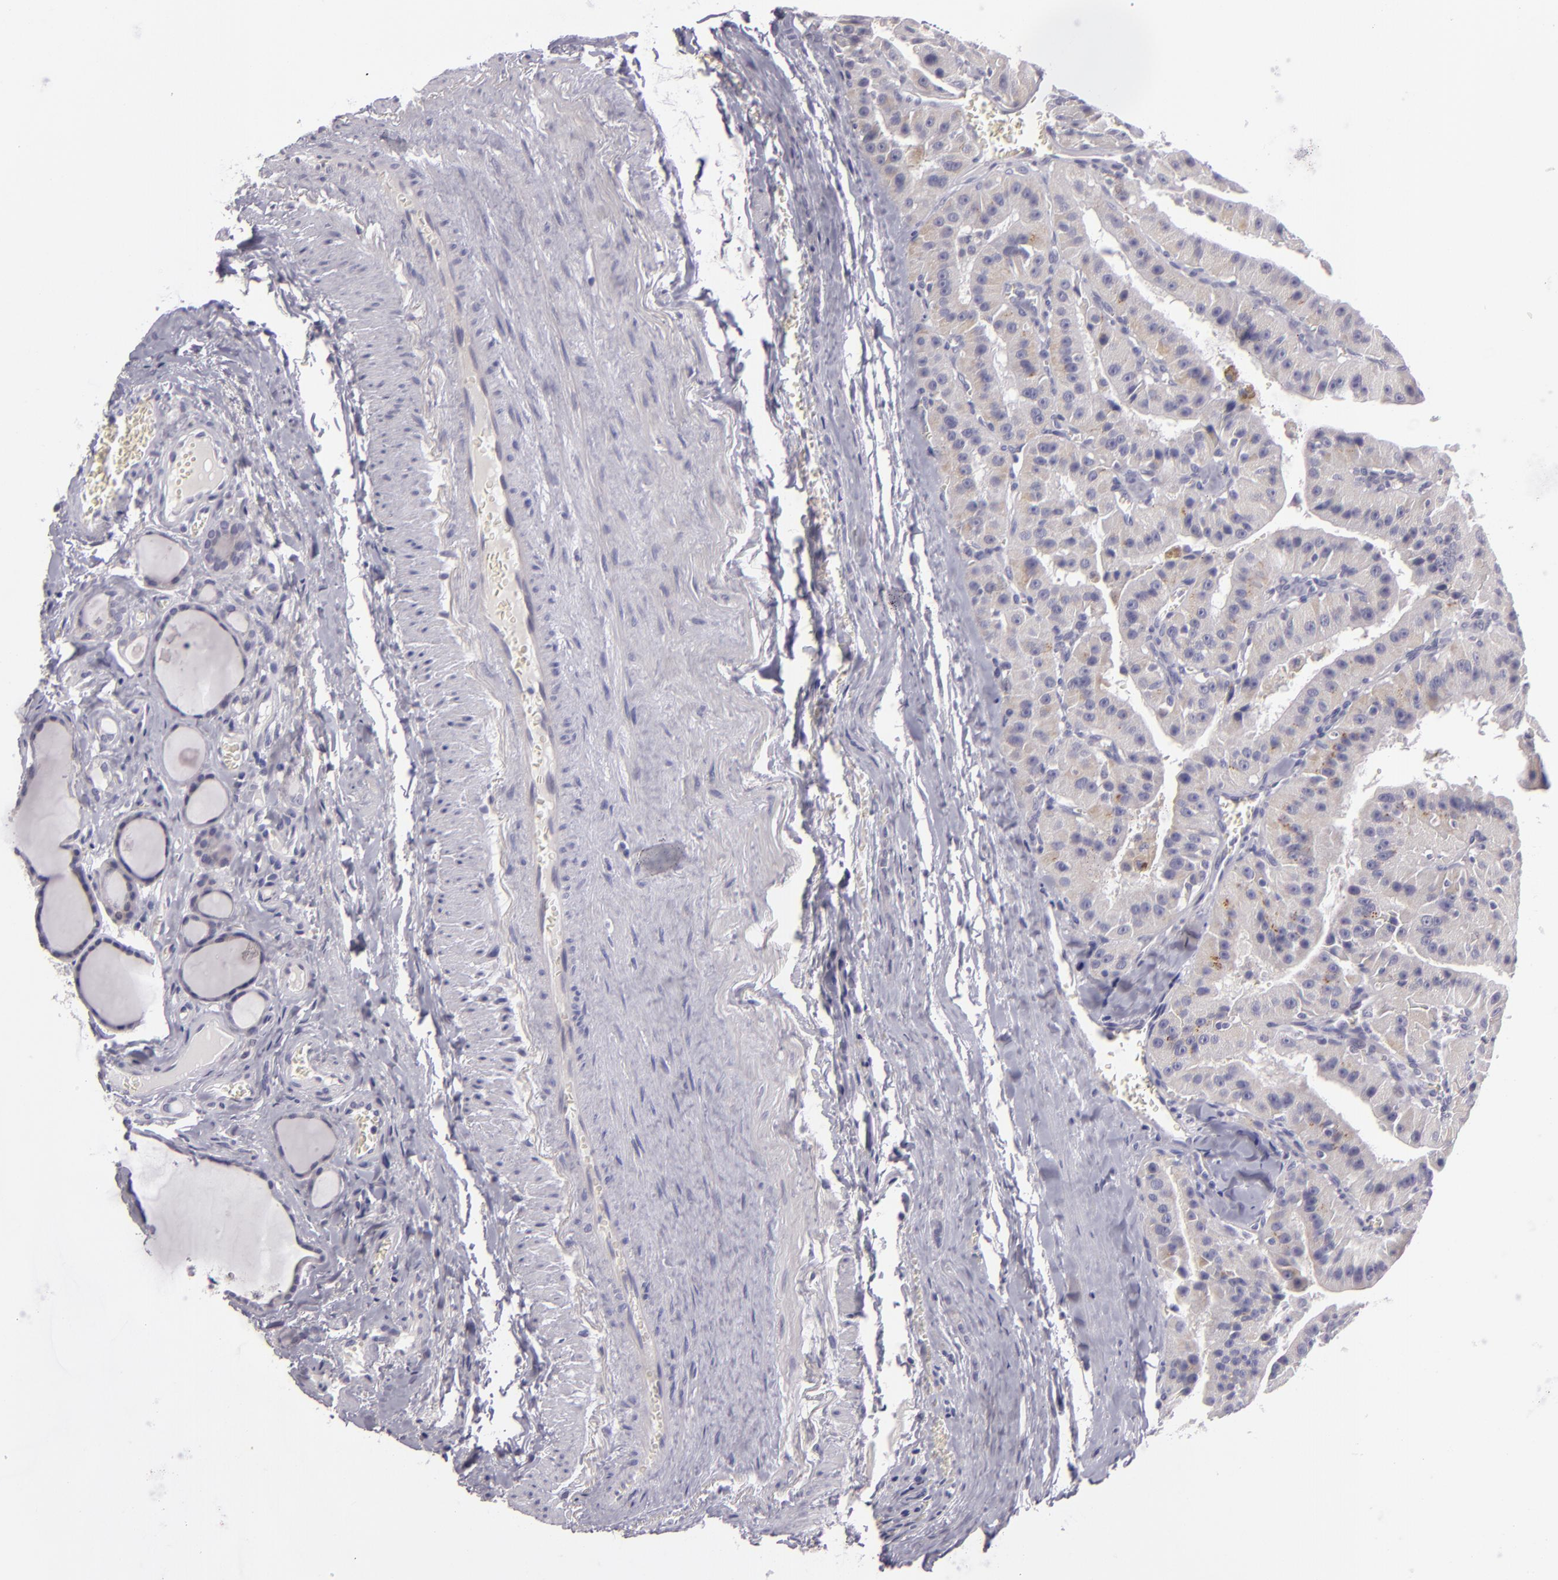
{"staining": {"intensity": "weak", "quantity": "<25%", "location": "cytoplasmic/membranous"}, "tissue": "thyroid cancer", "cell_type": "Tumor cells", "image_type": "cancer", "snomed": [{"axis": "morphology", "description": "Carcinoma, NOS"}, {"axis": "topography", "description": "Thyroid gland"}], "caption": "Thyroid cancer was stained to show a protein in brown. There is no significant staining in tumor cells.", "gene": "EGFL6", "patient": {"sex": "male", "age": 76}}